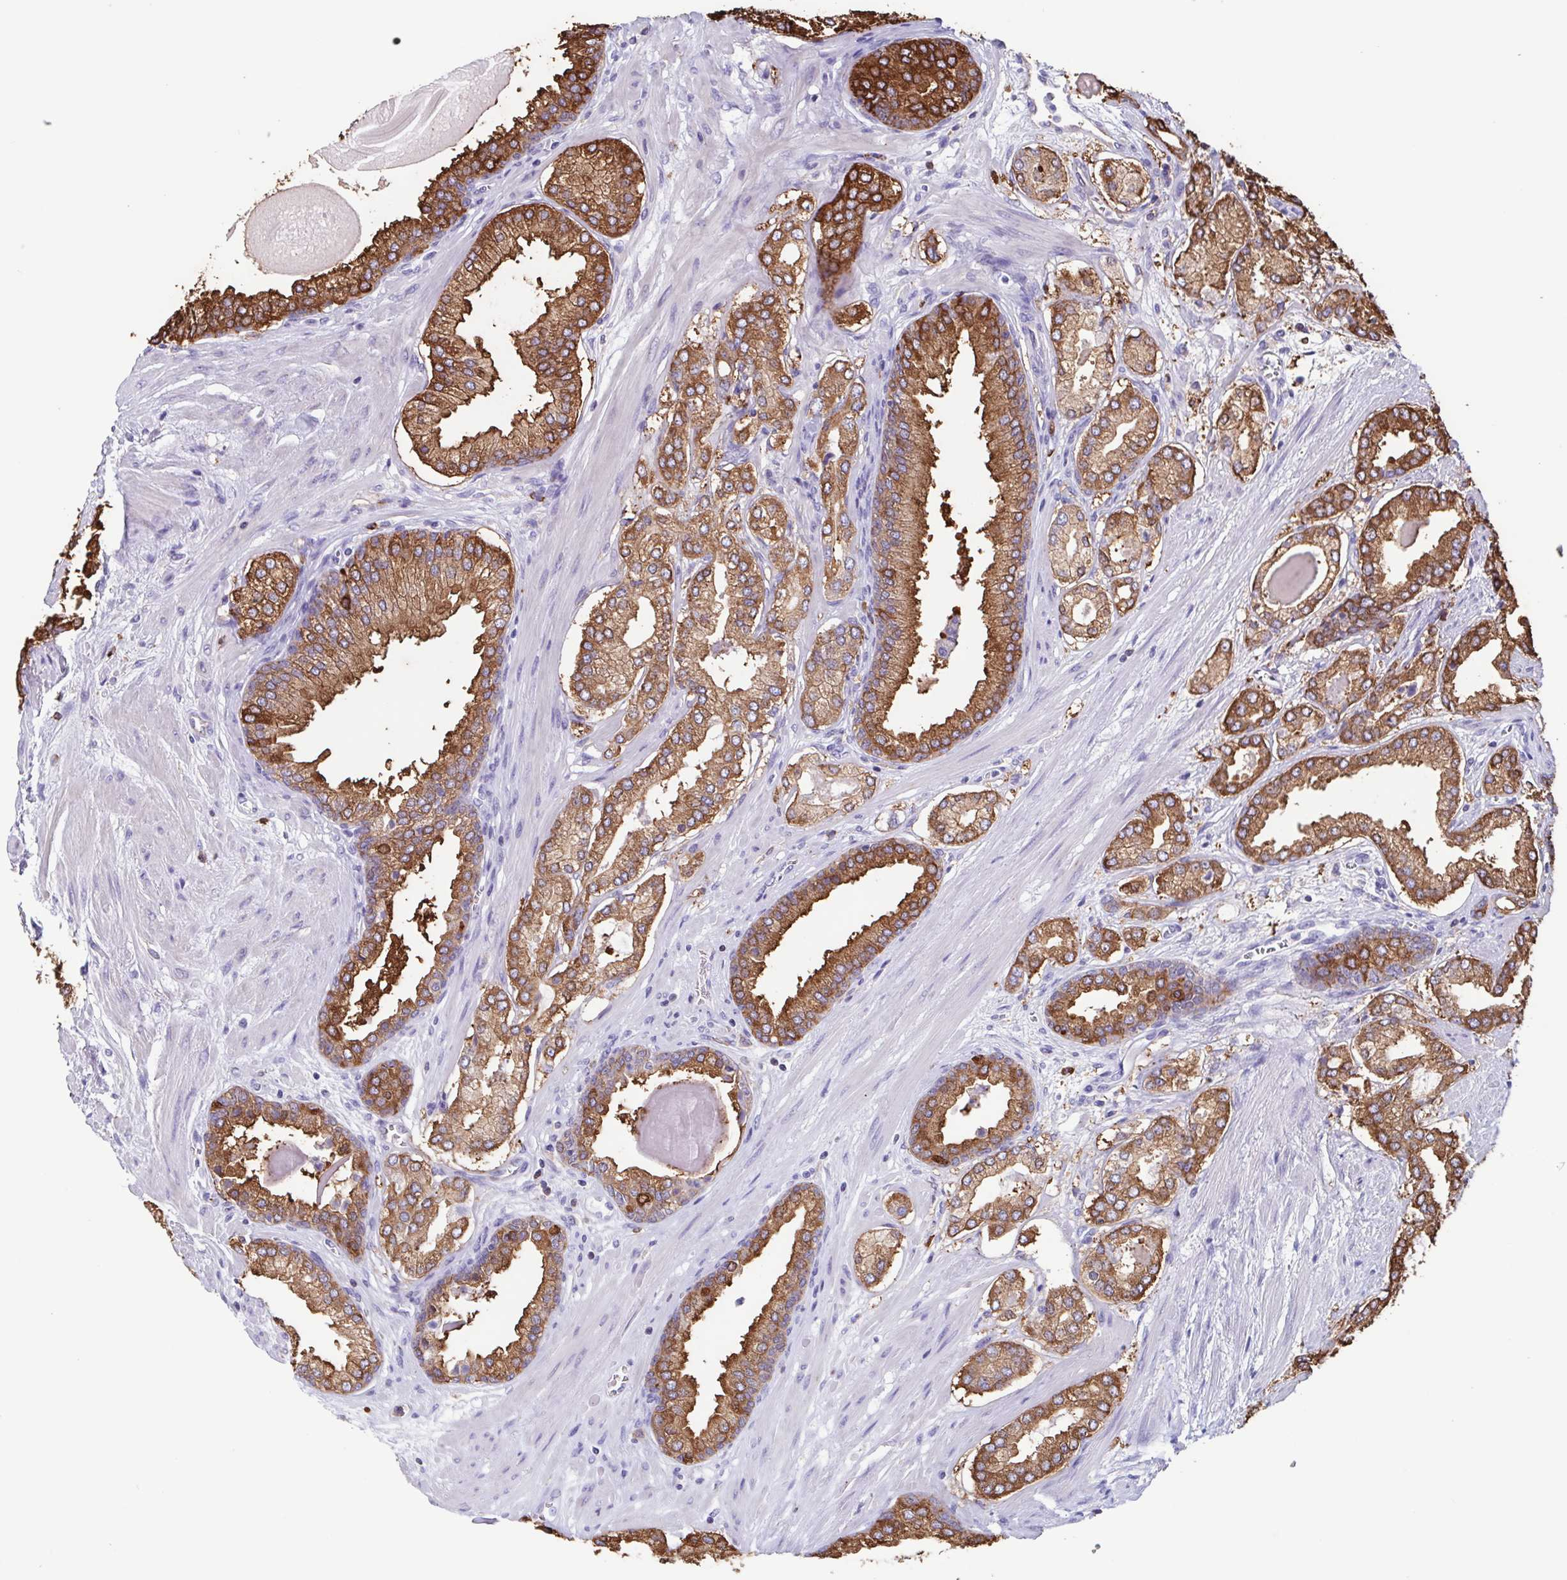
{"staining": {"intensity": "moderate", "quantity": ">75%", "location": "cytoplasmic/membranous"}, "tissue": "prostate cancer", "cell_type": "Tumor cells", "image_type": "cancer", "snomed": [{"axis": "morphology", "description": "Adenocarcinoma, Low grade"}, {"axis": "topography", "description": "Prostate"}], "caption": "A micrograph of prostate cancer (low-grade adenocarcinoma) stained for a protein demonstrates moderate cytoplasmic/membranous brown staining in tumor cells. (Brightfield microscopy of DAB IHC at high magnification).", "gene": "TPD52", "patient": {"sex": "male", "age": 64}}